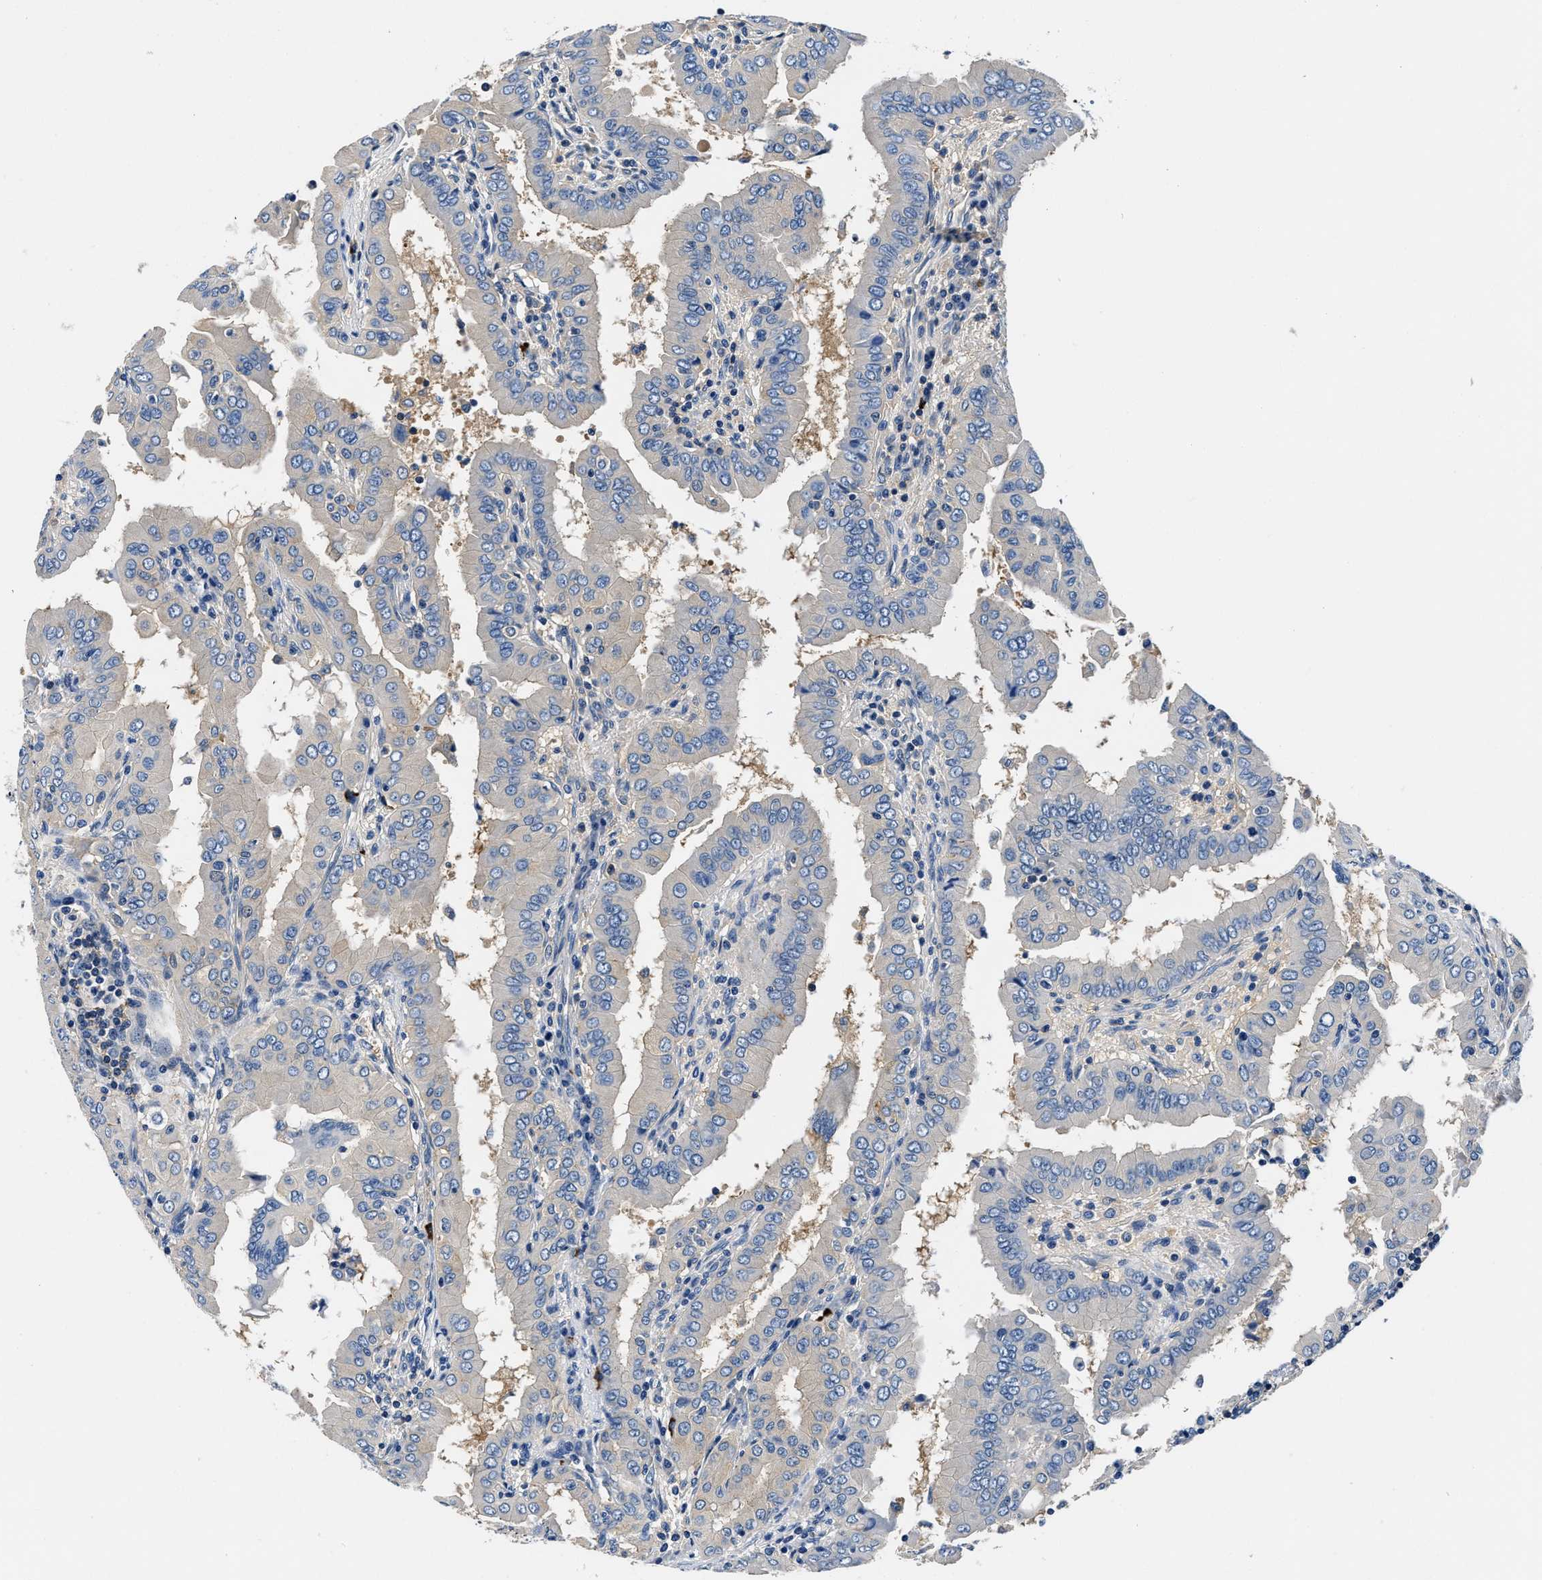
{"staining": {"intensity": "negative", "quantity": "none", "location": "none"}, "tissue": "thyroid cancer", "cell_type": "Tumor cells", "image_type": "cancer", "snomed": [{"axis": "morphology", "description": "Papillary adenocarcinoma, NOS"}, {"axis": "topography", "description": "Thyroid gland"}], "caption": "Immunohistochemistry histopathology image of human papillary adenocarcinoma (thyroid) stained for a protein (brown), which exhibits no positivity in tumor cells.", "gene": "ZFAND3", "patient": {"sex": "male", "age": 33}}